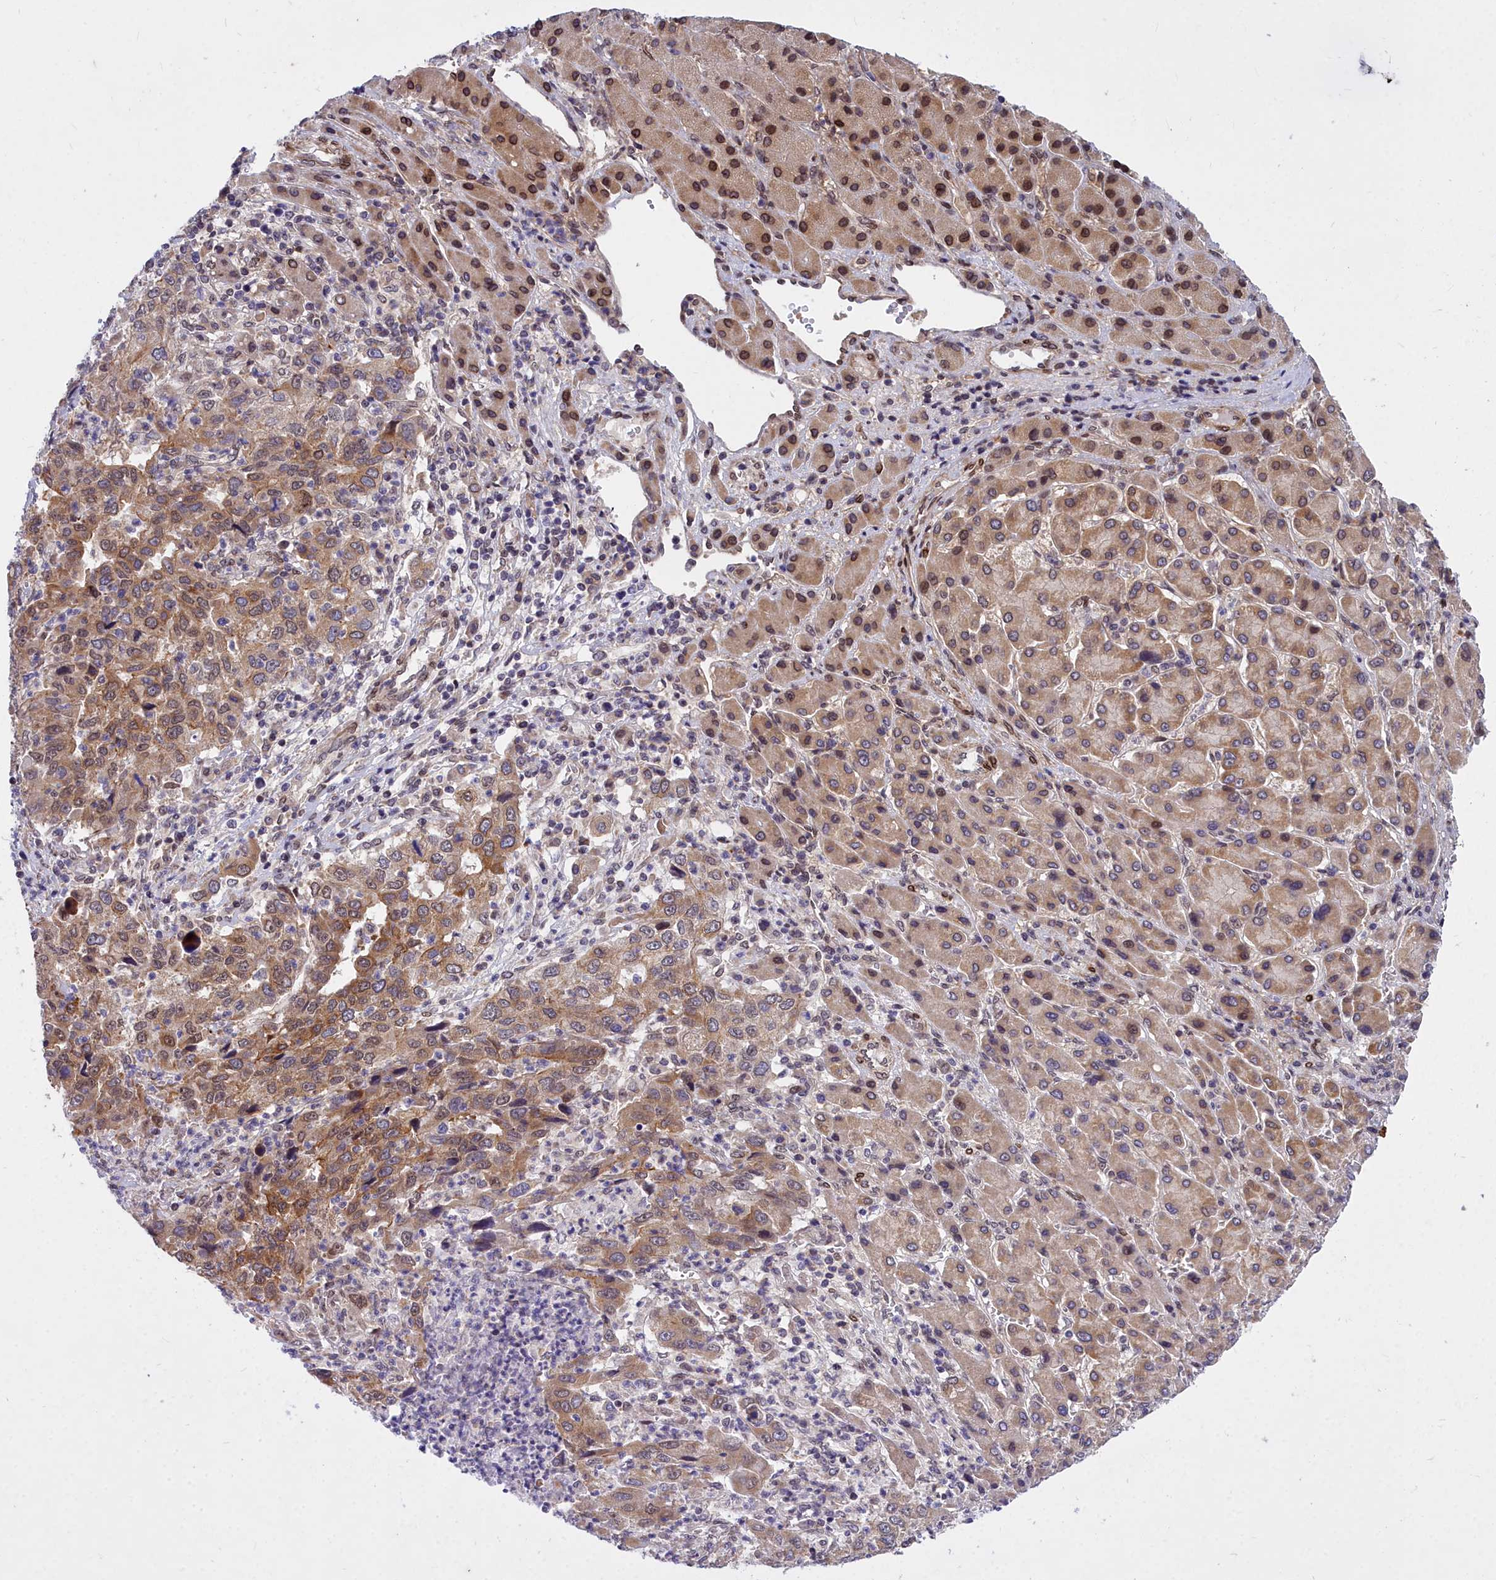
{"staining": {"intensity": "moderate", "quantity": "25%-75%", "location": "cytoplasmic/membranous,nuclear"}, "tissue": "liver cancer", "cell_type": "Tumor cells", "image_type": "cancer", "snomed": [{"axis": "morphology", "description": "Carcinoma, Hepatocellular, NOS"}, {"axis": "topography", "description": "Liver"}], "caption": "IHC histopathology image of liver cancer stained for a protein (brown), which exhibits medium levels of moderate cytoplasmic/membranous and nuclear expression in approximately 25%-75% of tumor cells.", "gene": "ABCB8", "patient": {"sex": "male", "age": 63}}